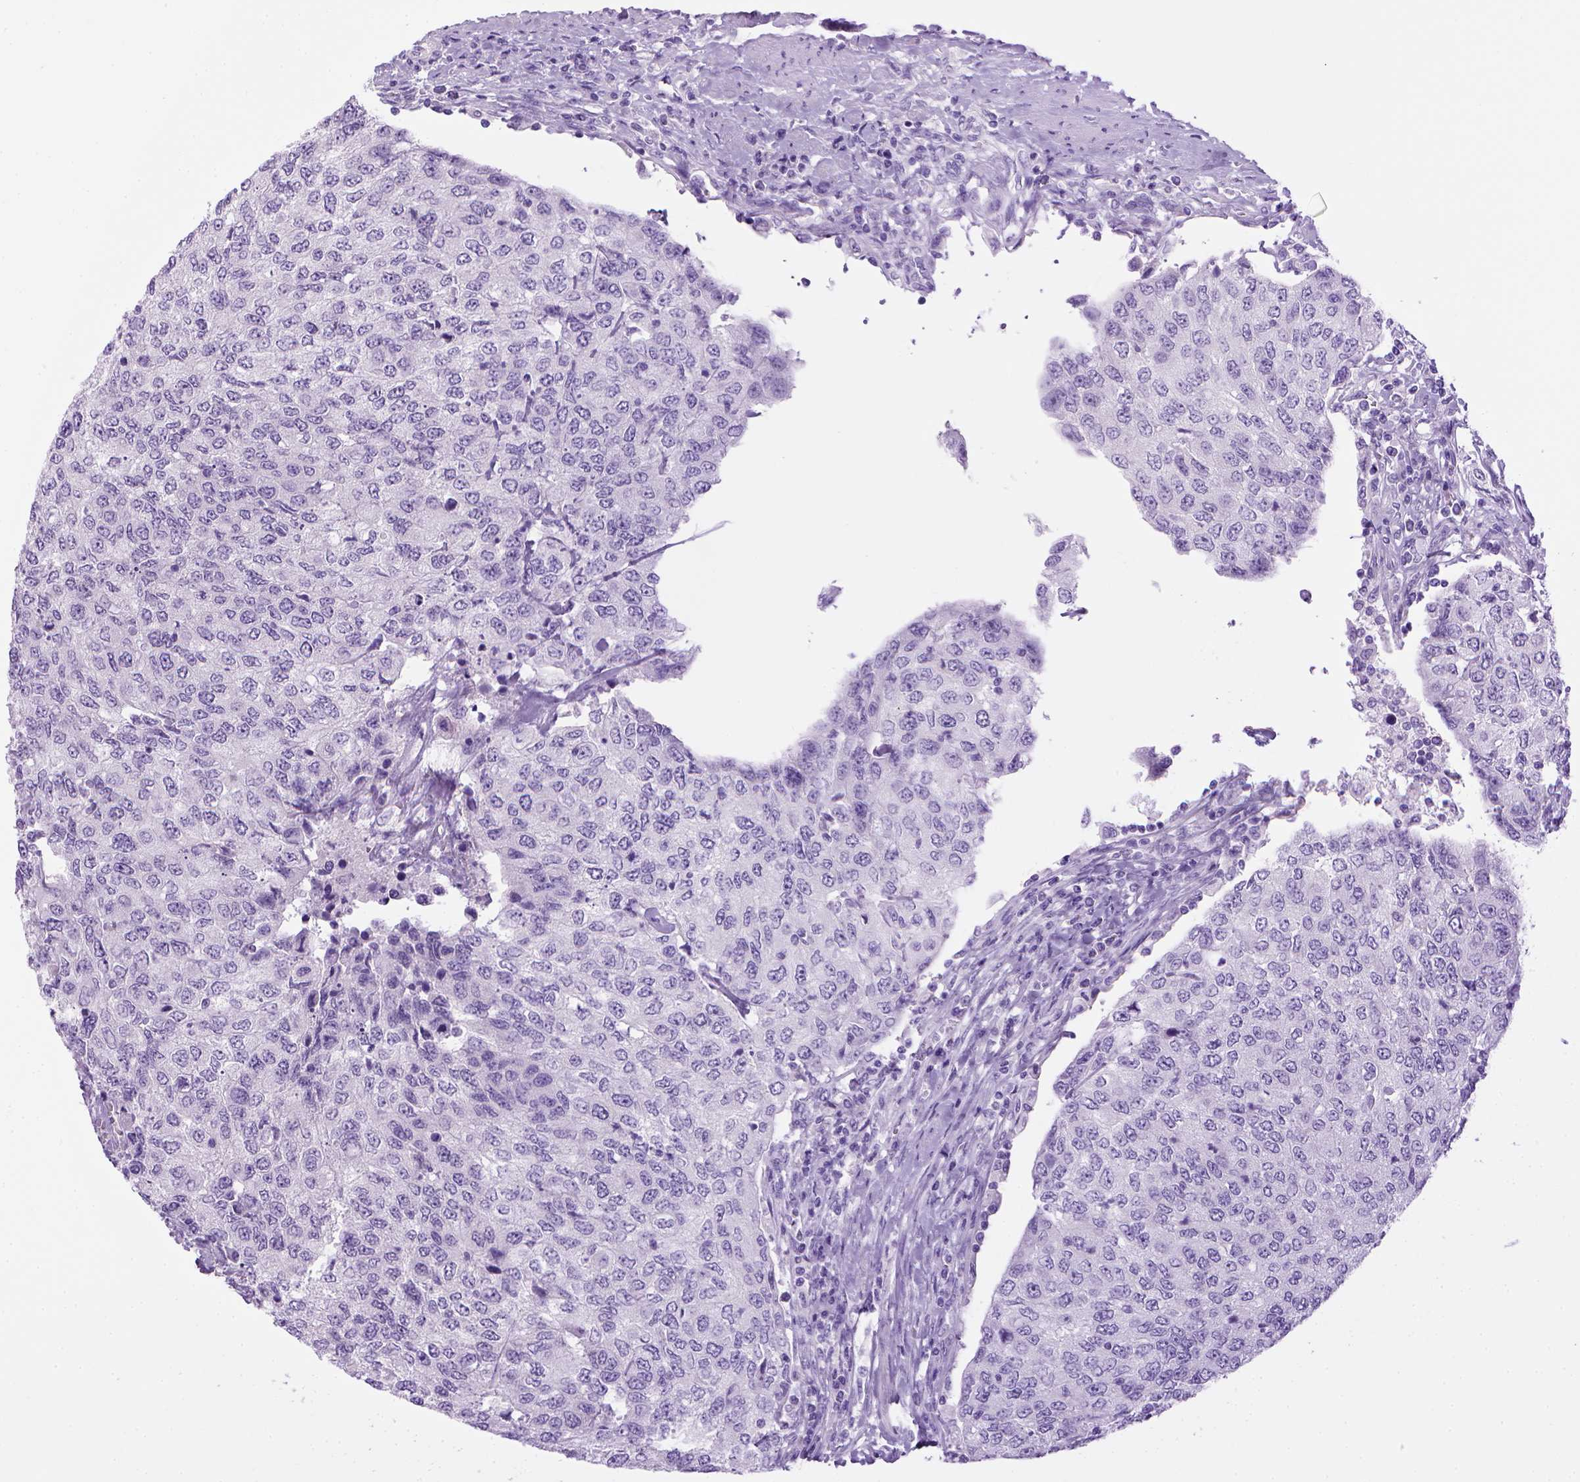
{"staining": {"intensity": "negative", "quantity": "none", "location": "none"}, "tissue": "urothelial cancer", "cell_type": "Tumor cells", "image_type": "cancer", "snomed": [{"axis": "morphology", "description": "Urothelial carcinoma, High grade"}, {"axis": "topography", "description": "Urinary bladder"}], "caption": "Protein analysis of urothelial cancer demonstrates no significant positivity in tumor cells. Brightfield microscopy of immunohistochemistry (IHC) stained with DAB (3,3'-diaminobenzidine) (brown) and hematoxylin (blue), captured at high magnification.", "gene": "SGCG", "patient": {"sex": "female", "age": 78}}